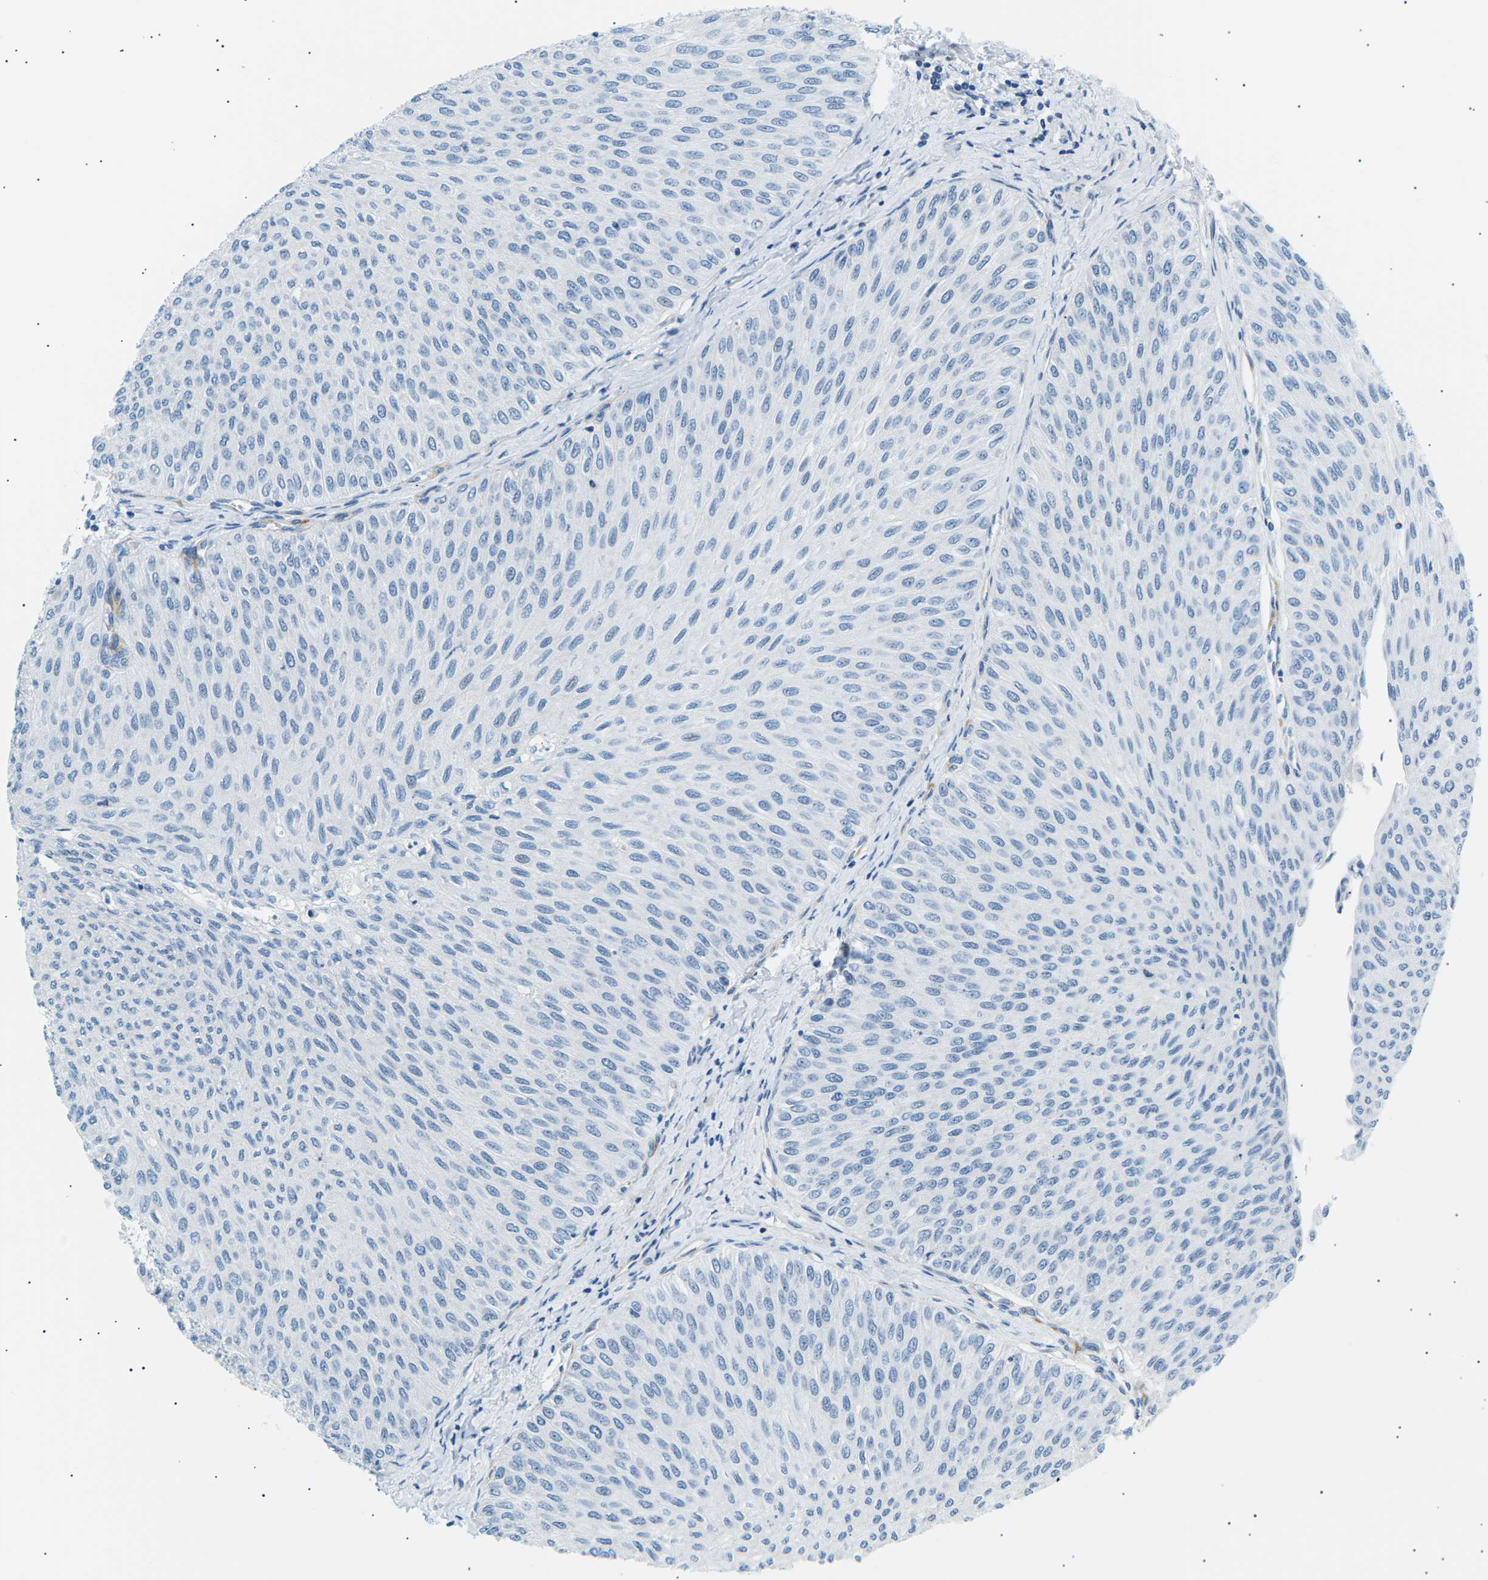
{"staining": {"intensity": "negative", "quantity": "none", "location": "none"}, "tissue": "urothelial cancer", "cell_type": "Tumor cells", "image_type": "cancer", "snomed": [{"axis": "morphology", "description": "Urothelial carcinoma, Low grade"}, {"axis": "topography", "description": "Urinary bladder"}], "caption": "There is no significant expression in tumor cells of urothelial cancer.", "gene": "SEPTIN5", "patient": {"sex": "male", "age": 78}}